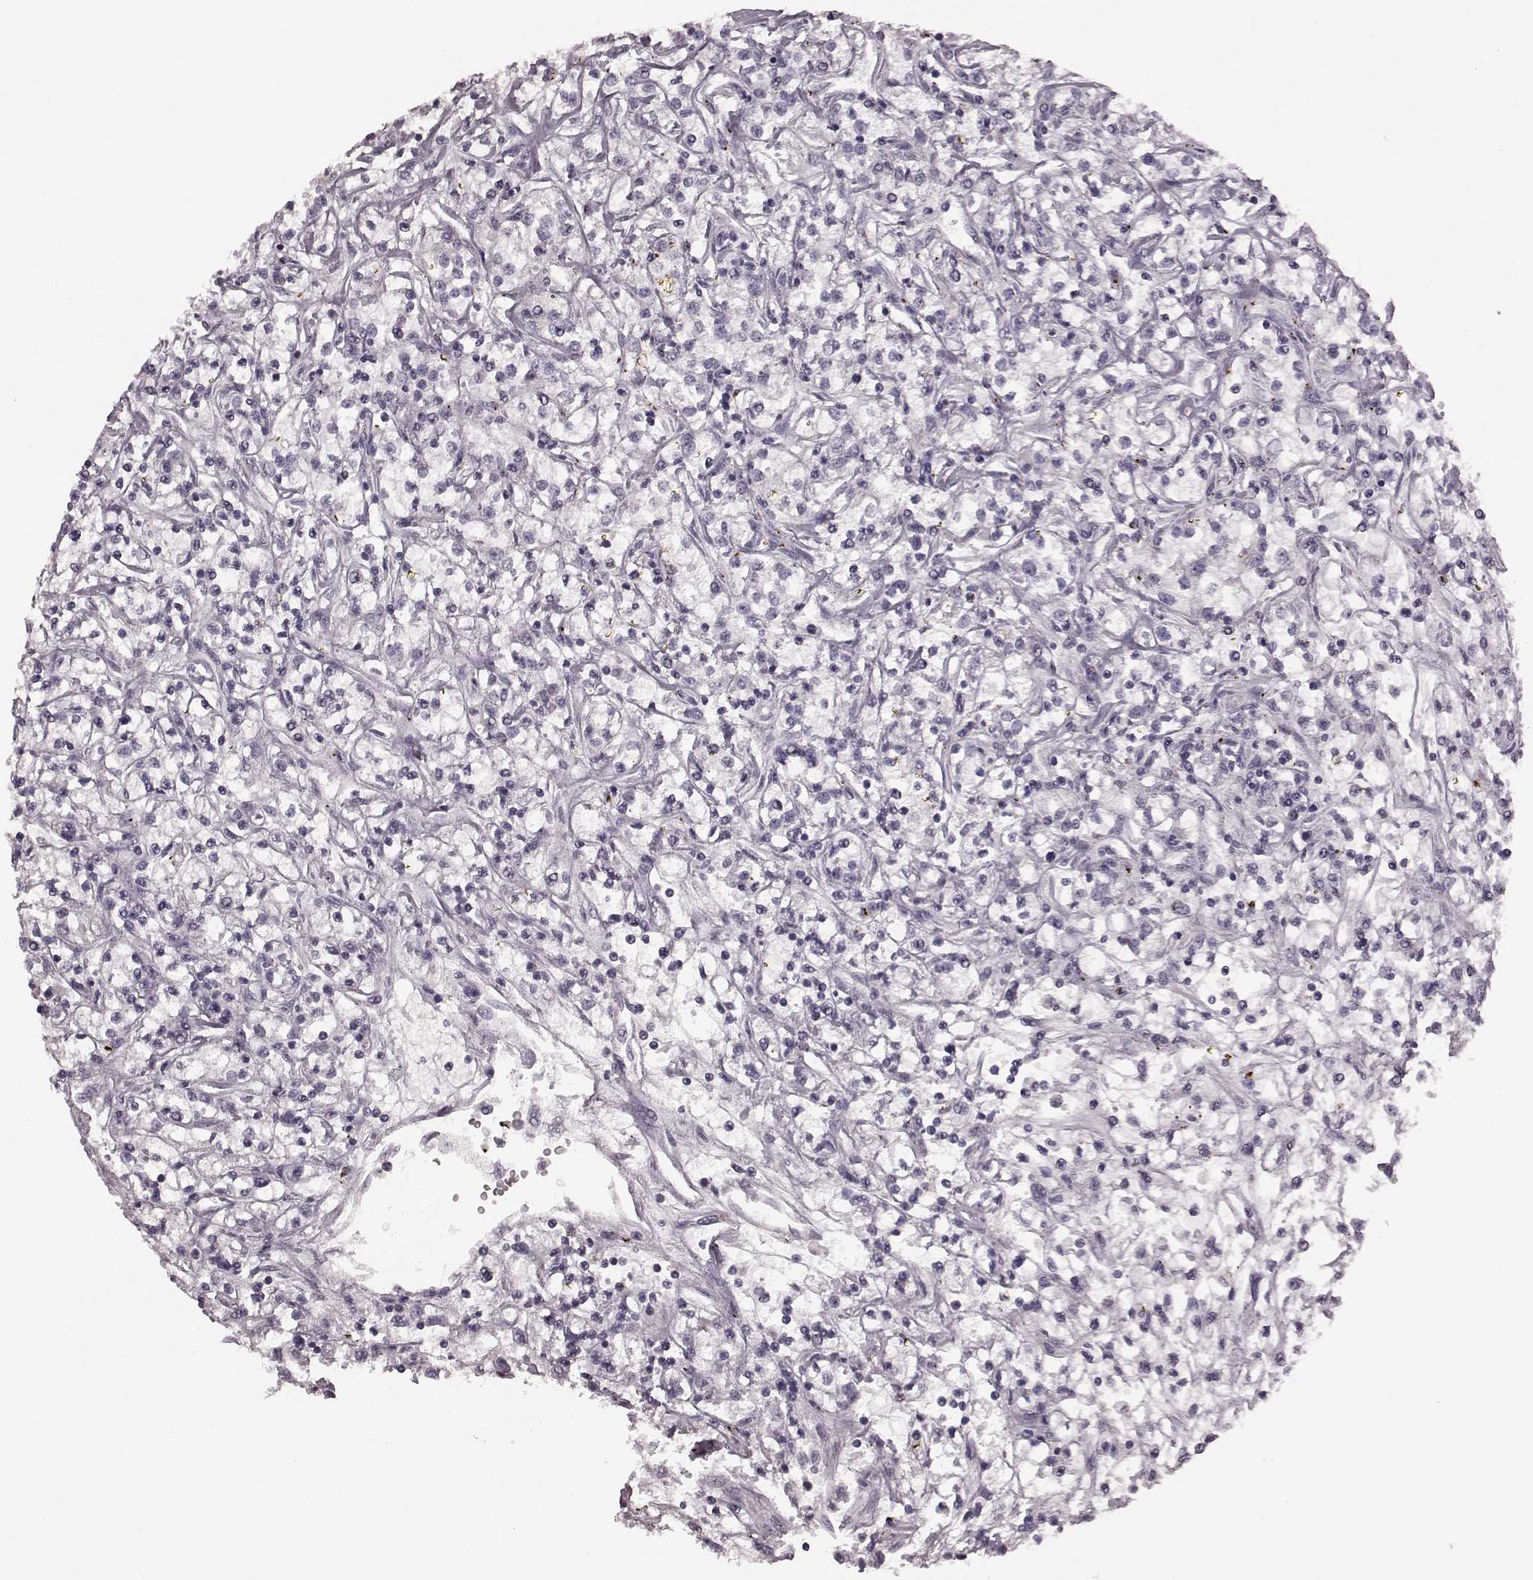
{"staining": {"intensity": "negative", "quantity": "none", "location": "none"}, "tissue": "renal cancer", "cell_type": "Tumor cells", "image_type": "cancer", "snomed": [{"axis": "morphology", "description": "Adenocarcinoma, NOS"}, {"axis": "topography", "description": "Kidney"}], "caption": "There is no significant expression in tumor cells of renal cancer.", "gene": "CCNA2", "patient": {"sex": "female", "age": 59}}